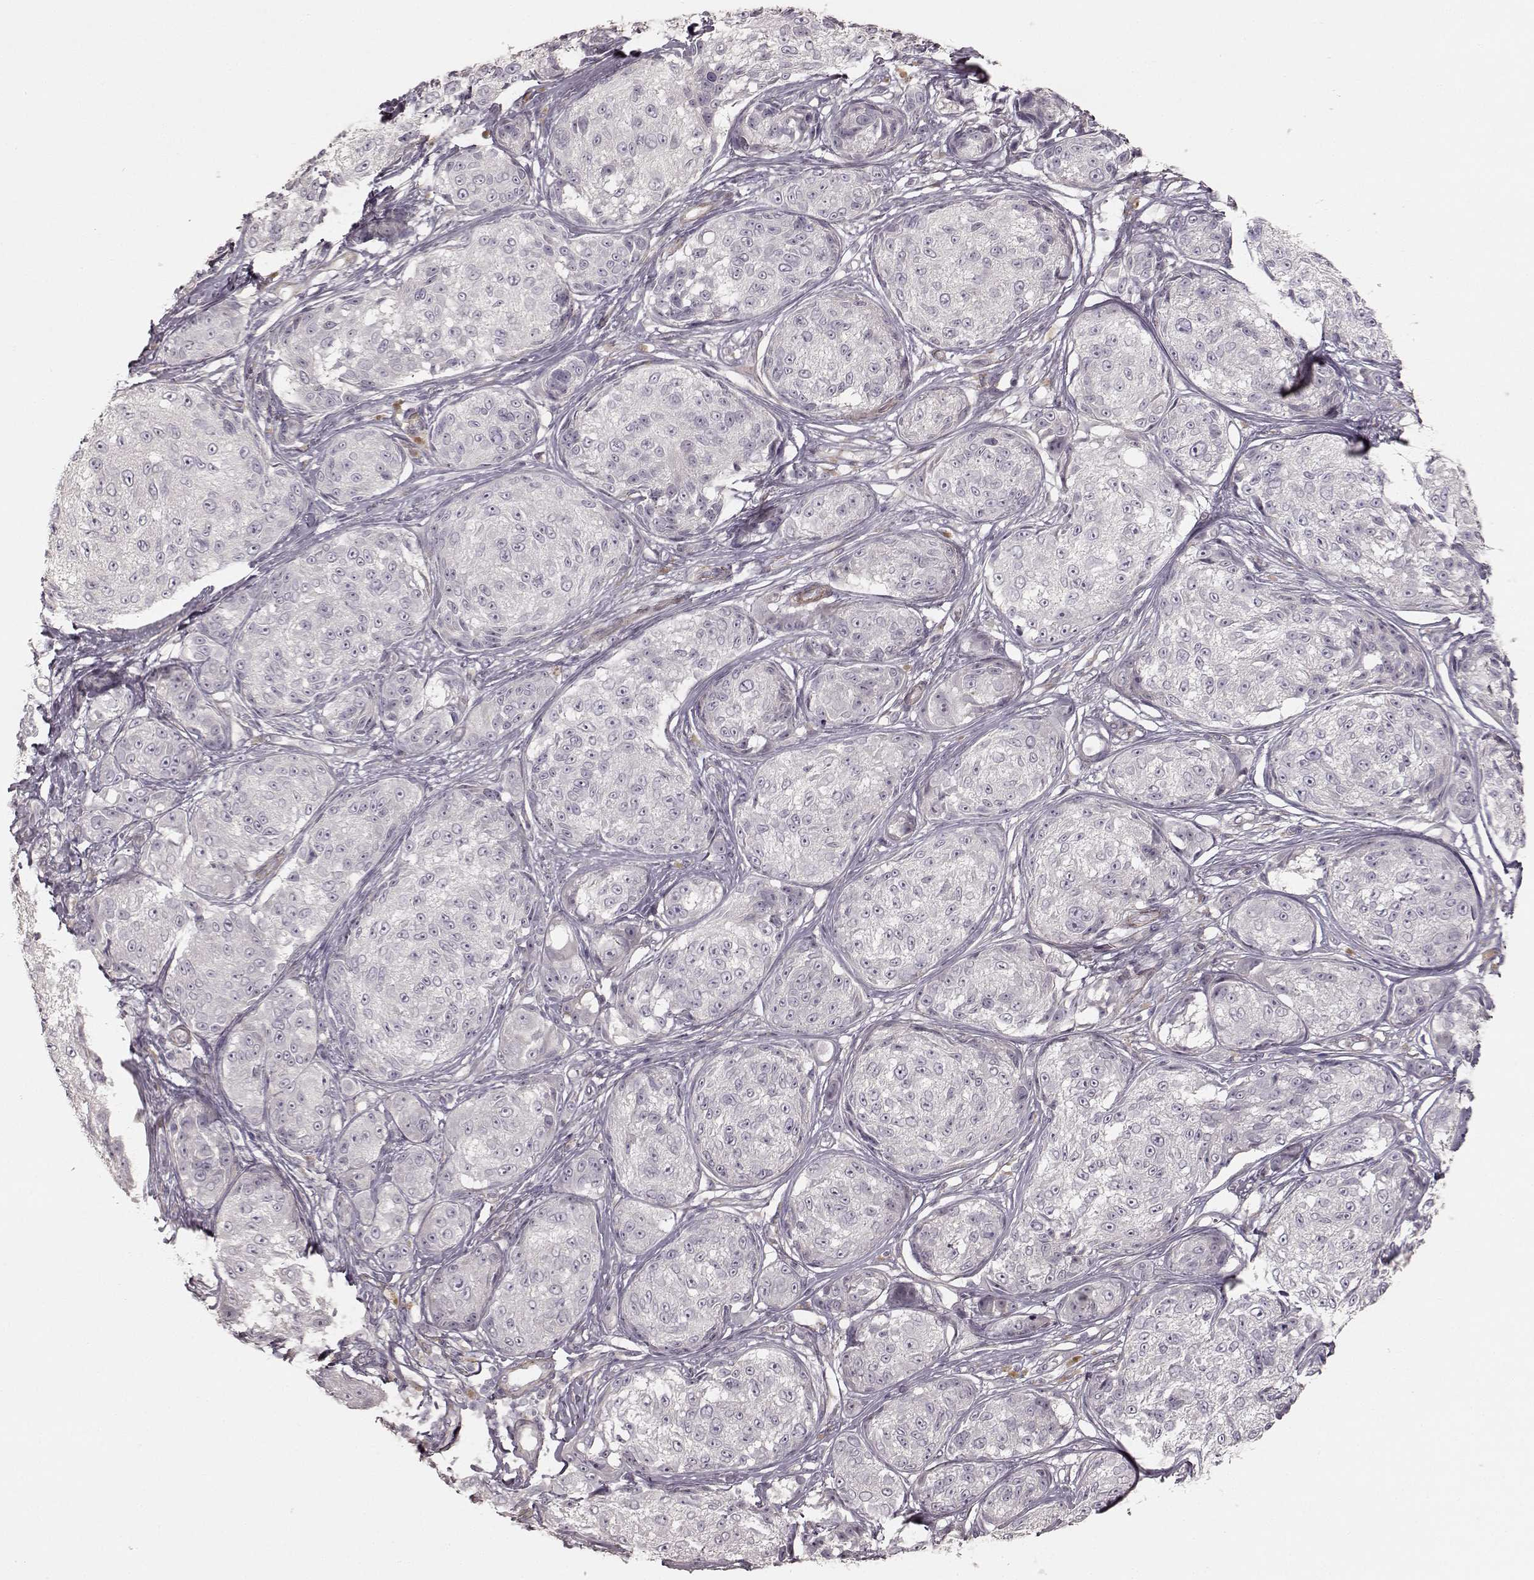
{"staining": {"intensity": "negative", "quantity": "none", "location": "none"}, "tissue": "melanoma", "cell_type": "Tumor cells", "image_type": "cancer", "snomed": [{"axis": "morphology", "description": "Malignant melanoma, NOS"}, {"axis": "topography", "description": "Skin"}], "caption": "This is an immunohistochemistry (IHC) image of malignant melanoma. There is no staining in tumor cells.", "gene": "KCNJ9", "patient": {"sex": "male", "age": 61}}